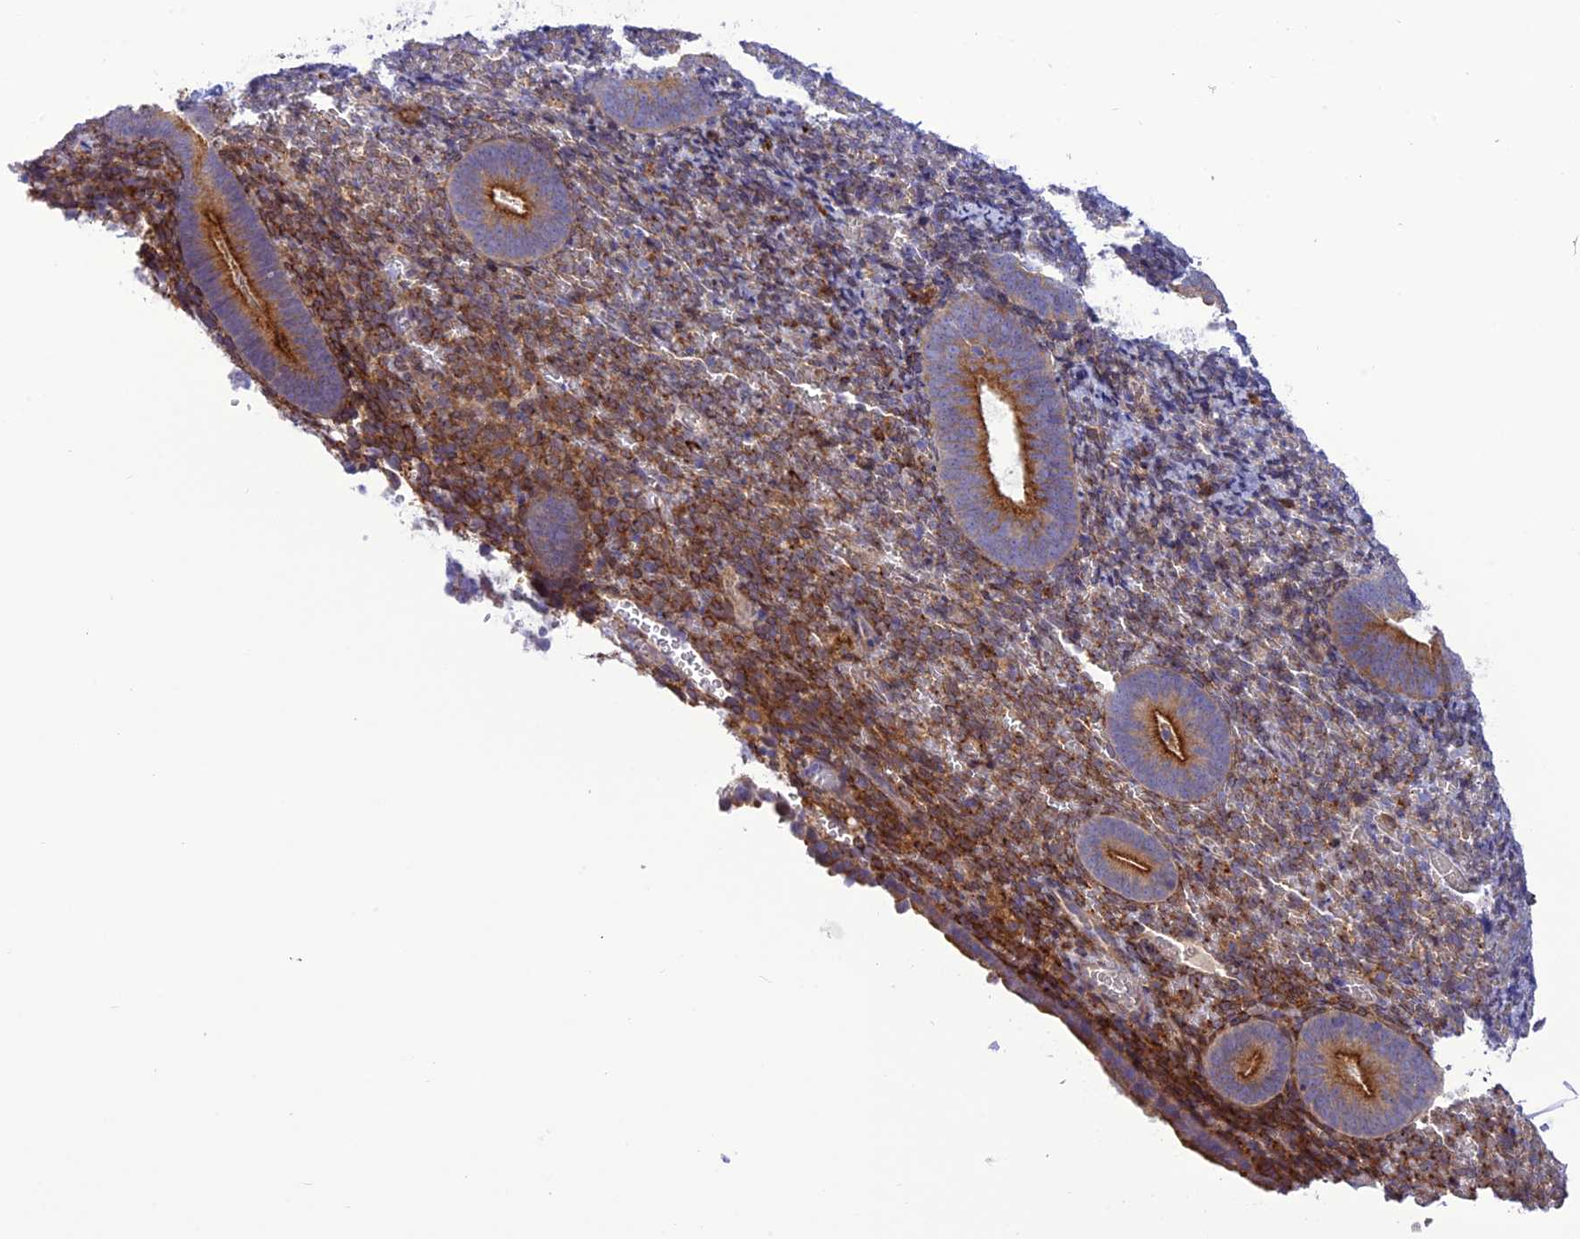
{"staining": {"intensity": "strong", "quantity": "<25%", "location": "cytoplasmic/membranous"}, "tissue": "endometrium", "cell_type": "Cells in endometrial stroma", "image_type": "normal", "snomed": [{"axis": "morphology", "description": "Normal tissue, NOS"}, {"axis": "topography", "description": "Endometrium"}], "caption": "Brown immunohistochemical staining in normal human endometrium demonstrates strong cytoplasmic/membranous staining in about <25% of cells in endometrial stroma. The protein of interest is shown in brown color, while the nuclei are stained blue.", "gene": "JMY", "patient": {"sex": "female", "age": 51}}